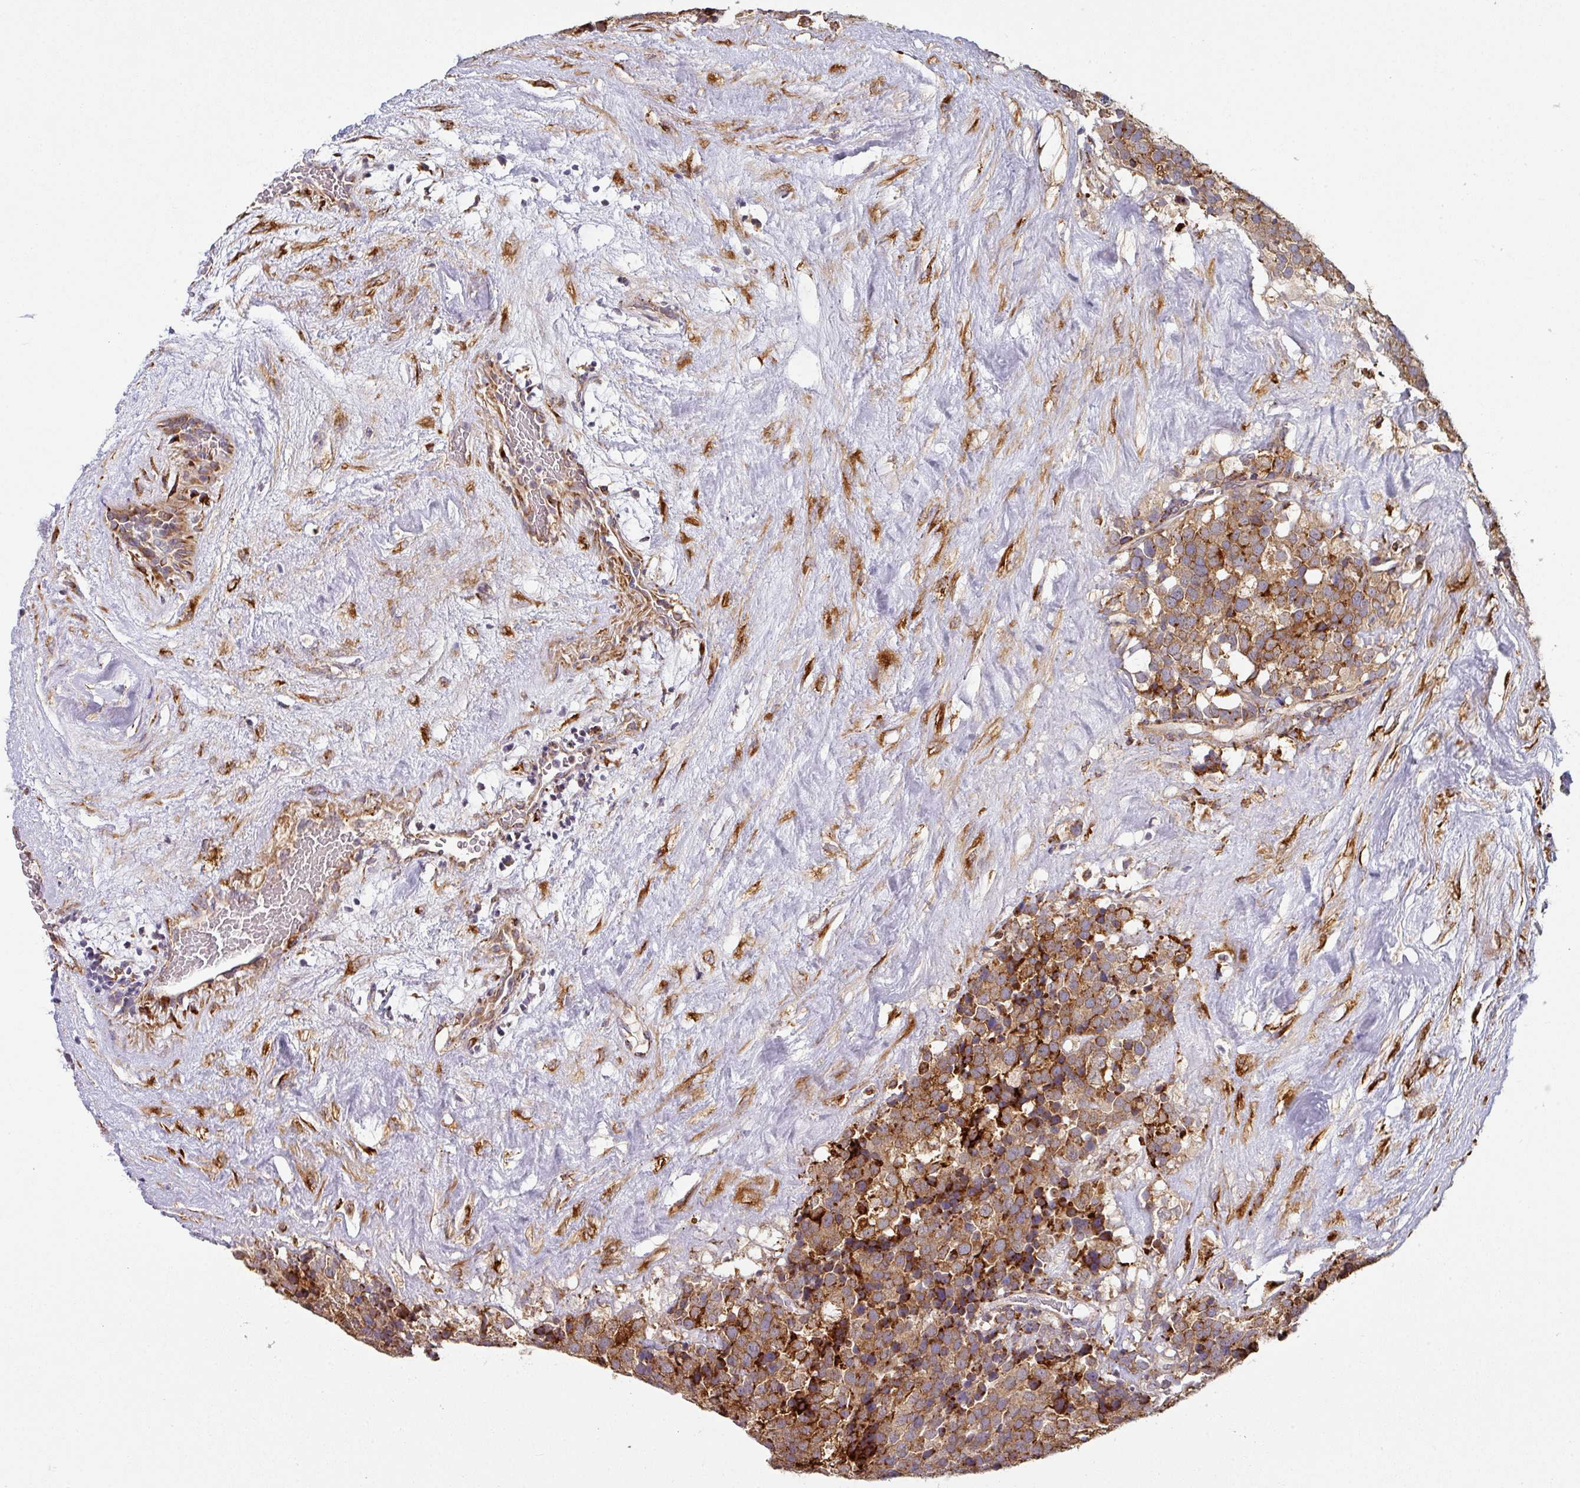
{"staining": {"intensity": "strong", "quantity": ">75%", "location": "cytoplasmic/membranous"}, "tissue": "testis cancer", "cell_type": "Tumor cells", "image_type": "cancer", "snomed": [{"axis": "morphology", "description": "Seminoma, NOS"}, {"axis": "topography", "description": "Testis"}], "caption": "Testis cancer stained for a protein (brown) reveals strong cytoplasmic/membranous positive staining in approximately >75% of tumor cells.", "gene": "ZNF268", "patient": {"sex": "male", "age": 71}}